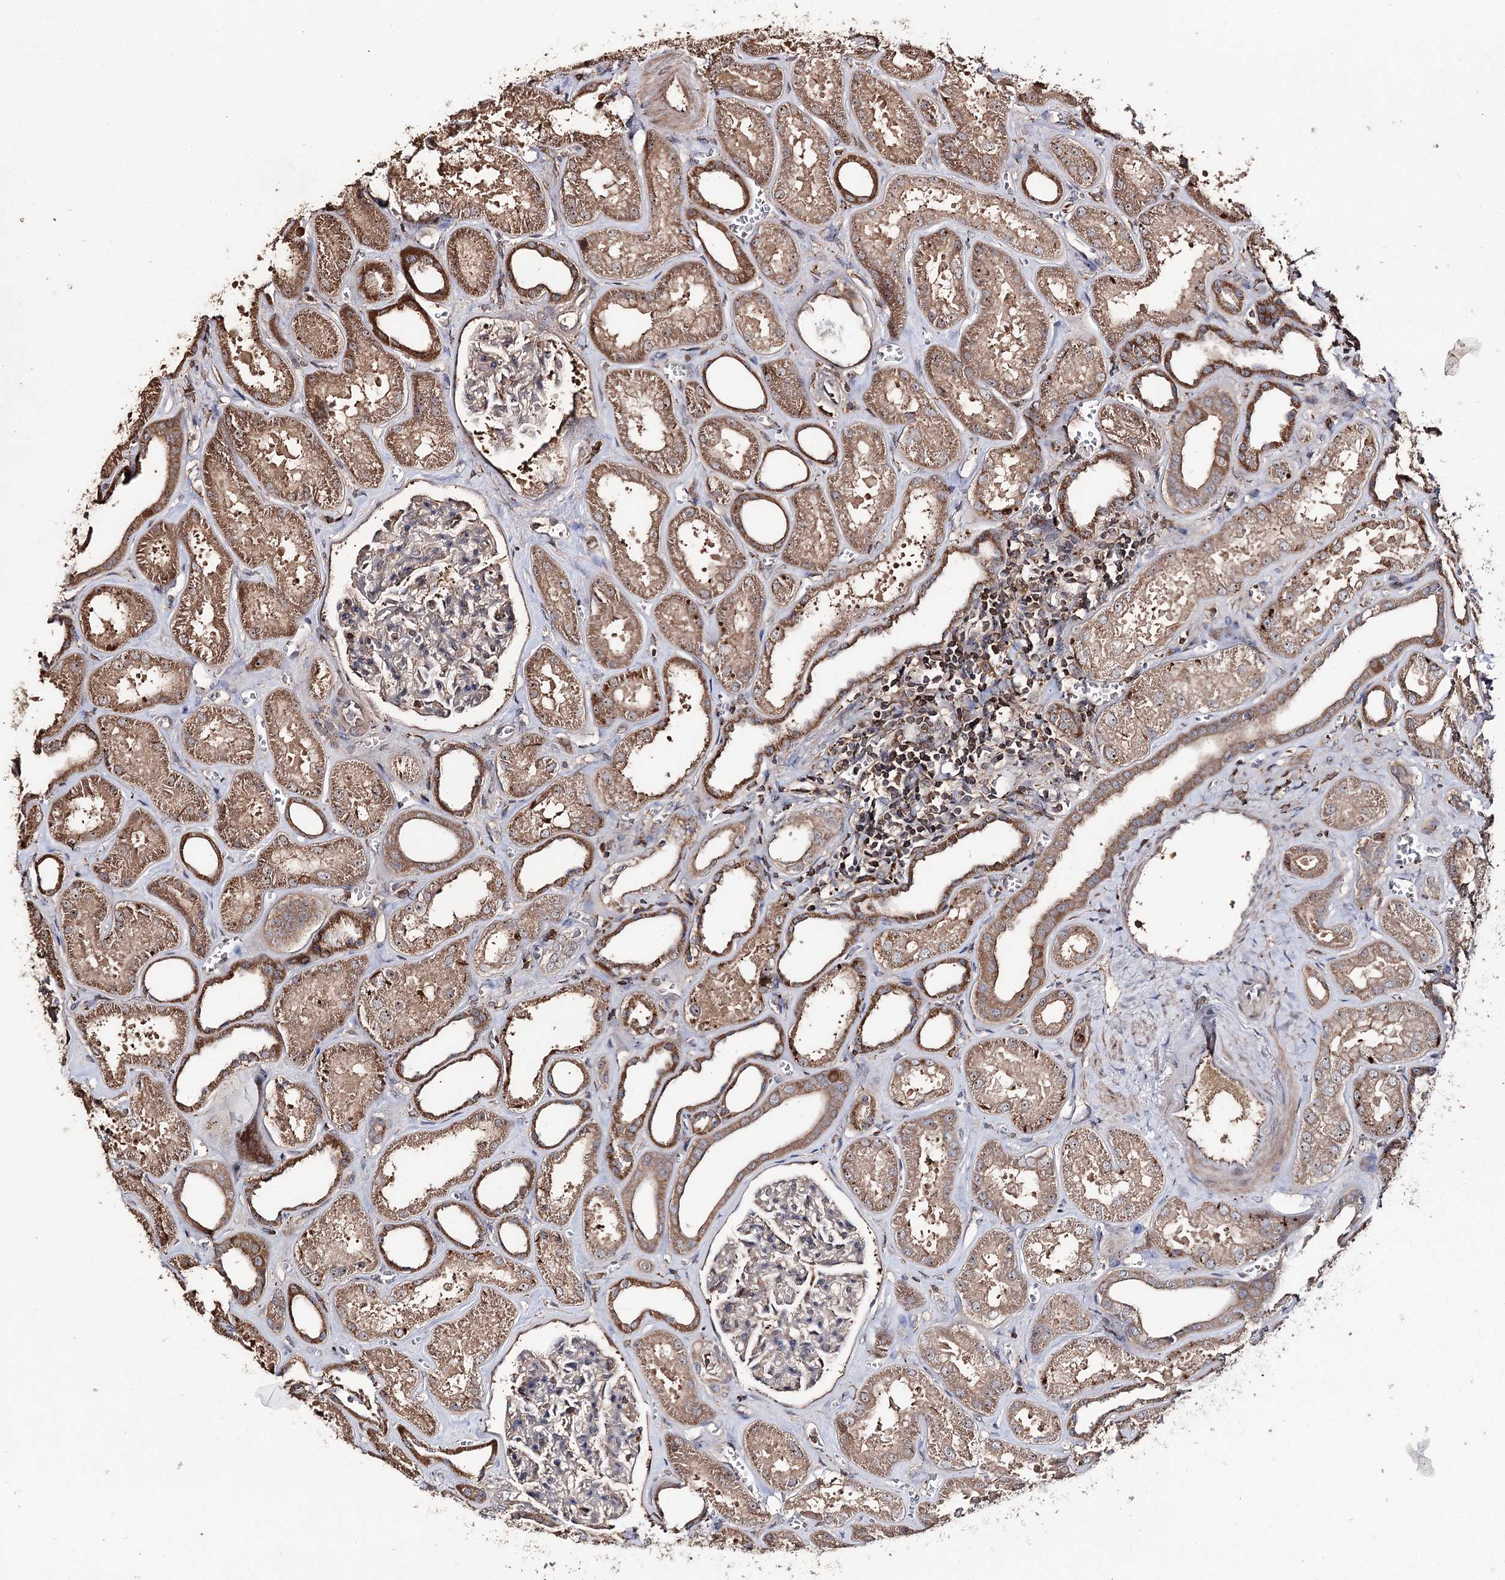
{"staining": {"intensity": "weak", "quantity": "25%-75%", "location": "cytoplasmic/membranous"}, "tissue": "kidney", "cell_type": "Cells in glomeruli", "image_type": "normal", "snomed": [{"axis": "morphology", "description": "Normal tissue, NOS"}, {"axis": "morphology", "description": "Adenocarcinoma, NOS"}, {"axis": "topography", "description": "Kidney"}], "caption": "IHC photomicrograph of benign human kidney stained for a protein (brown), which displays low levels of weak cytoplasmic/membranous expression in about 25%-75% of cells in glomeruli.", "gene": "FAM53B", "patient": {"sex": "female", "age": 68}}